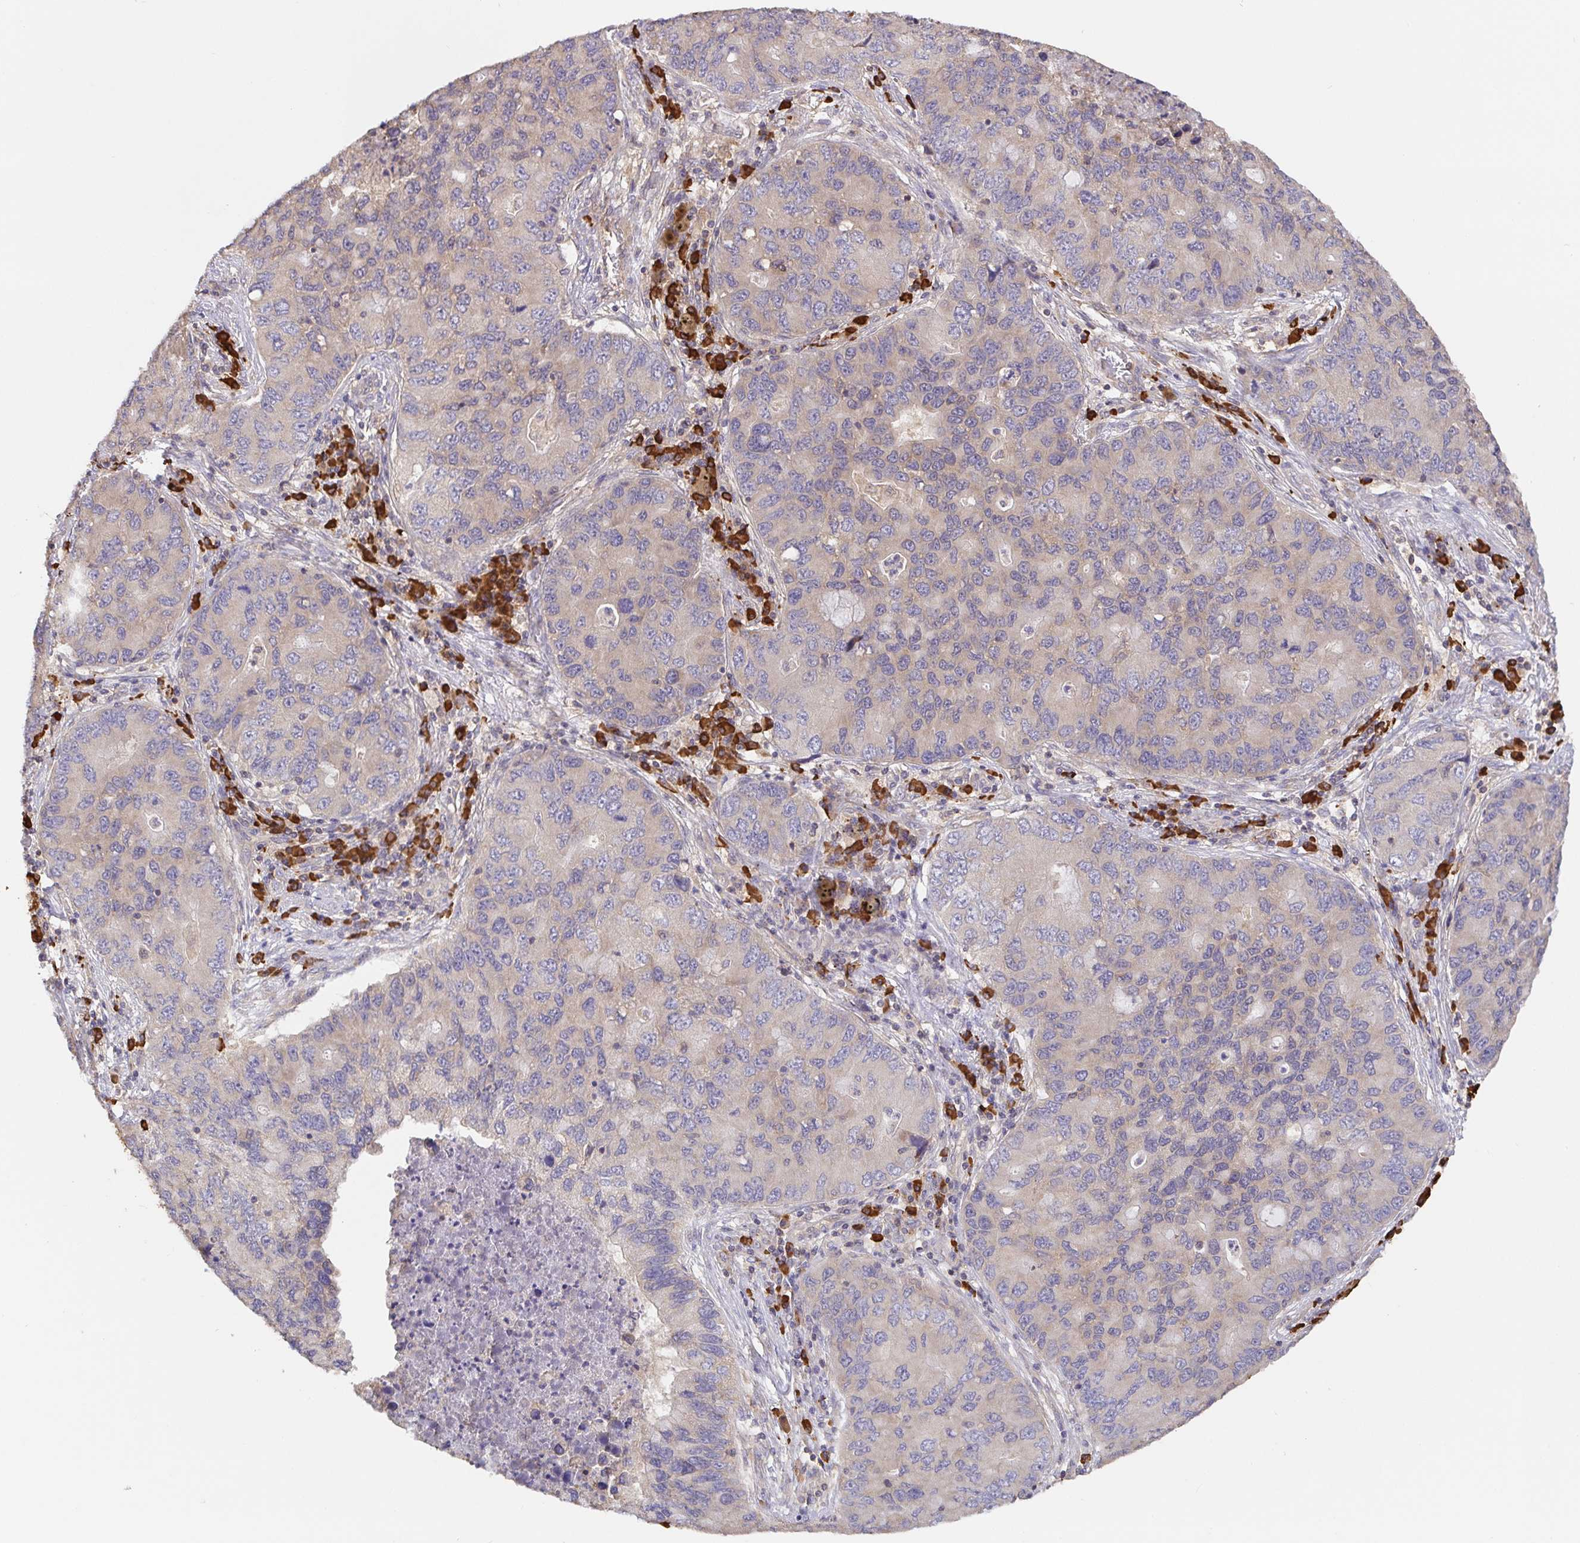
{"staining": {"intensity": "negative", "quantity": "none", "location": "none"}, "tissue": "lung cancer", "cell_type": "Tumor cells", "image_type": "cancer", "snomed": [{"axis": "morphology", "description": "Adenocarcinoma, NOS"}, {"axis": "morphology", "description": "Adenocarcinoma, metastatic, NOS"}, {"axis": "topography", "description": "Lymph node"}, {"axis": "topography", "description": "Lung"}], "caption": "Immunohistochemical staining of human metastatic adenocarcinoma (lung) exhibits no significant expression in tumor cells. Nuclei are stained in blue.", "gene": "HAGH", "patient": {"sex": "female", "age": 54}}